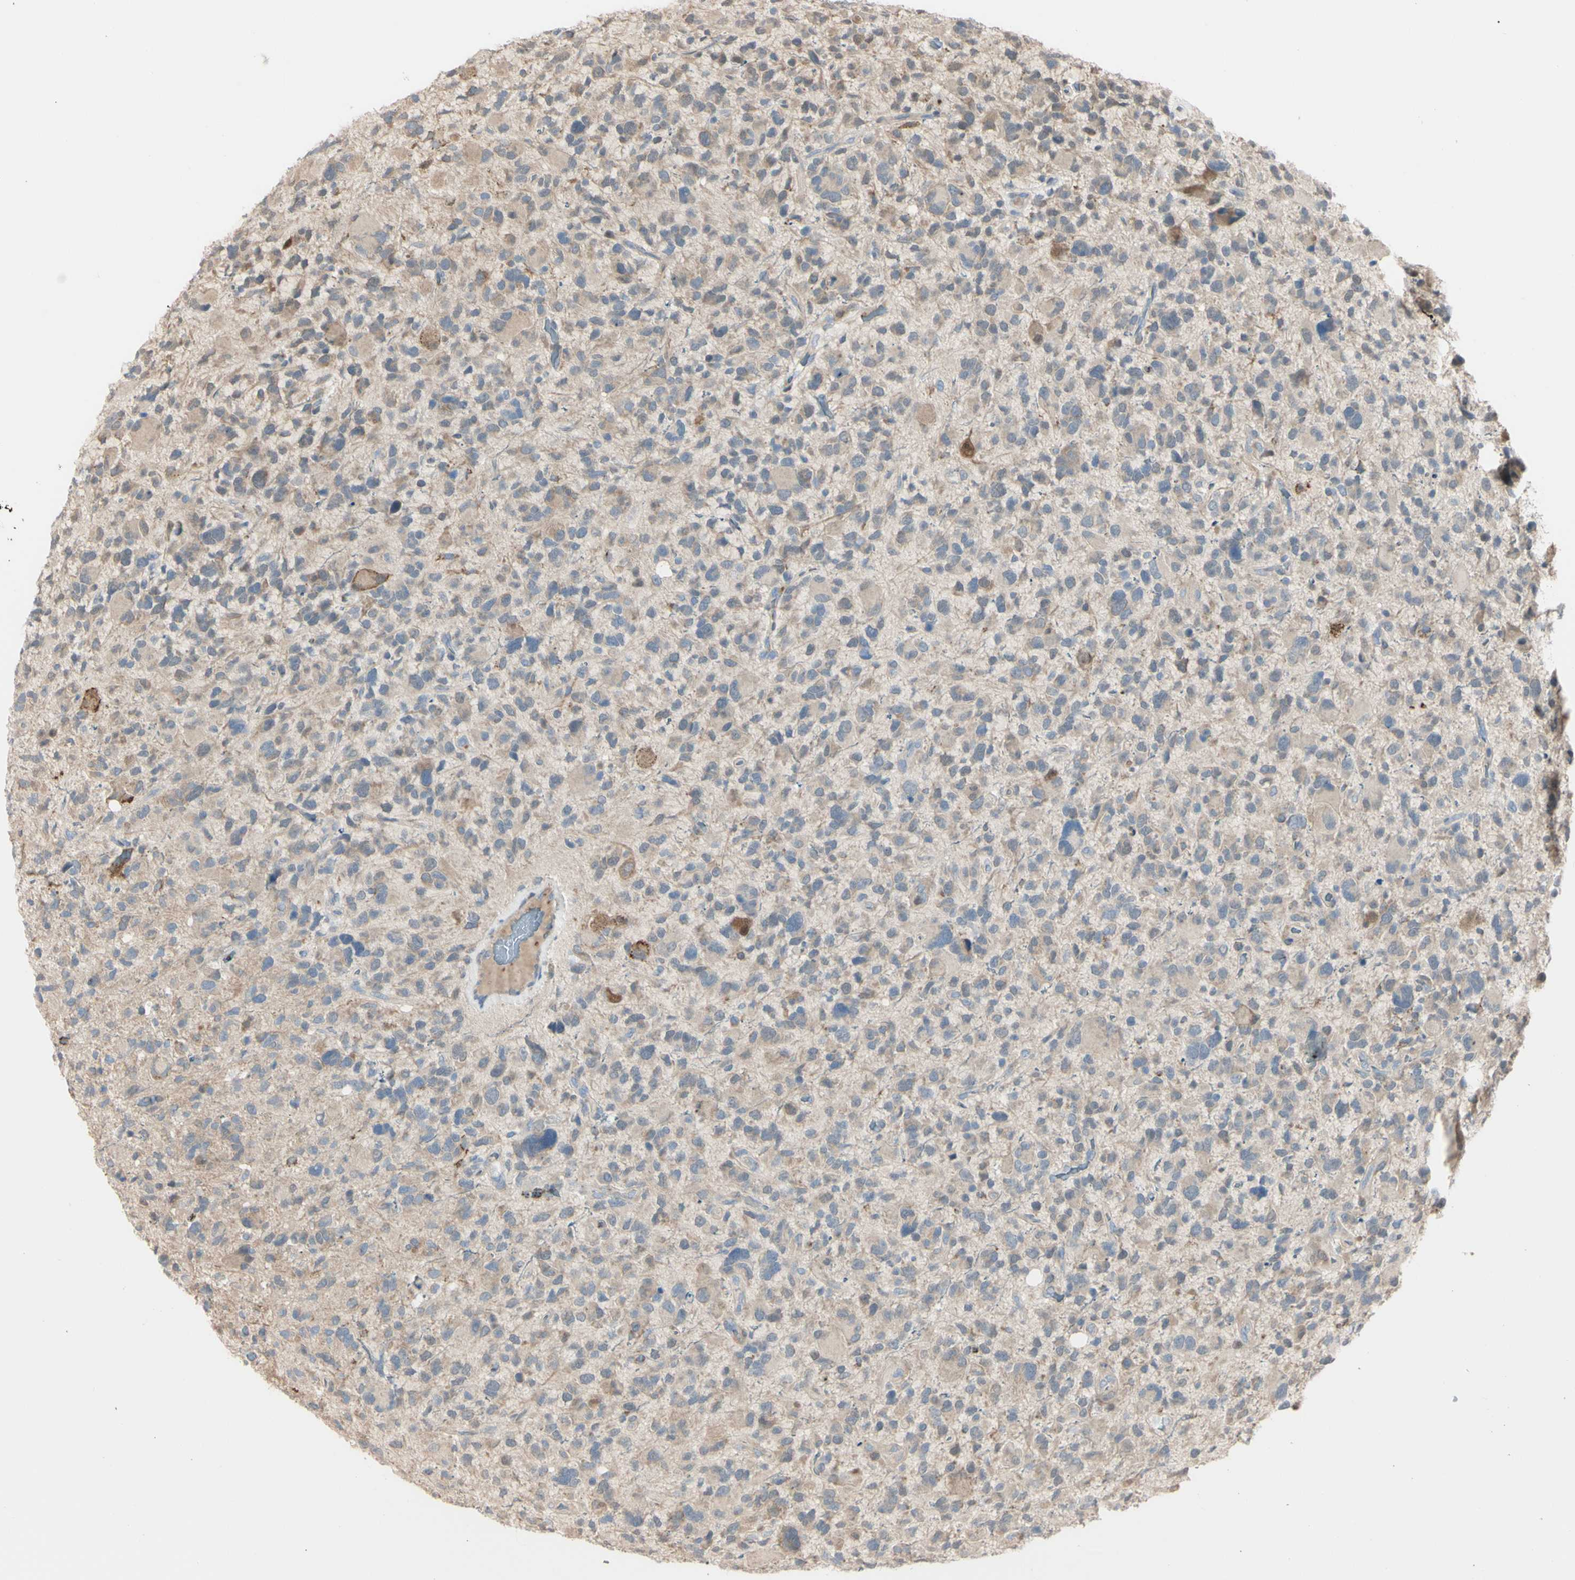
{"staining": {"intensity": "moderate", "quantity": "<25%", "location": "cytoplasmic/membranous"}, "tissue": "glioma", "cell_type": "Tumor cells", "image_type": "cancer", "snomed": [{"axis": "morphology", "description": "Glioma, malignant, High grade"}, {"axis": "topography", "description": "Brain"}], "caption": "There is low levels of moderate cytoplasmic/membranous positivity in tumor cells of malignant glioma (high-grade), as demonstrated by immunohistochemical staining (brown color).", "gene": "EIF5A", "patient": {"sex": "male", "age": 48}}